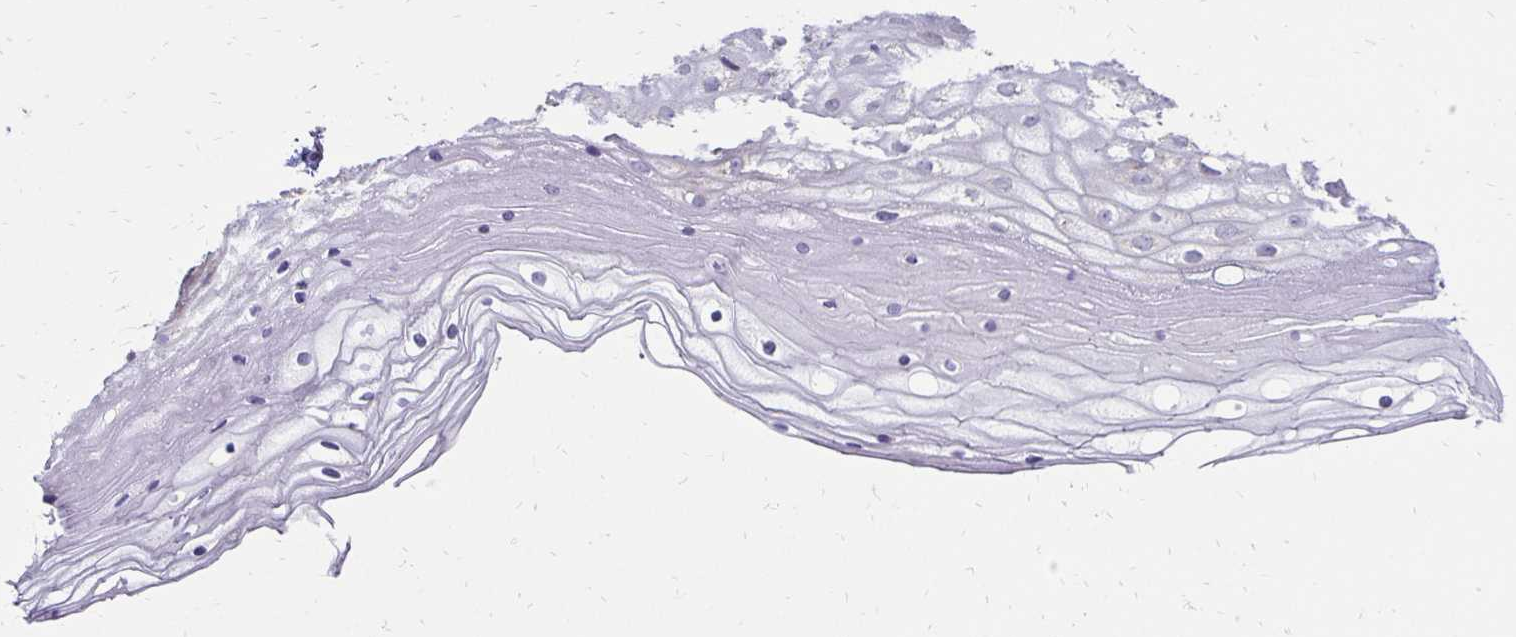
{"staining": {"intensity": "weak", "quantity": "25%-75%", "location": "cytoplasmic/membranous"}, "tissue": "cervix", "cell_type": "Glandular cells", "image_type": "normal", "snomed": [{"axis": "morphology", "description": "Normal tissue, NOS"}, {"axis": "topography", "description": "Cervix"}], "caption": "Immunohistochemistry (DAB) staining of unremarkable cervix displays weak cytoplasmic/membranous protein positivity in about 25%-75% of glandular cells.", "gene": "FN3K", "patient": {"sex": "female", "age": 36}}